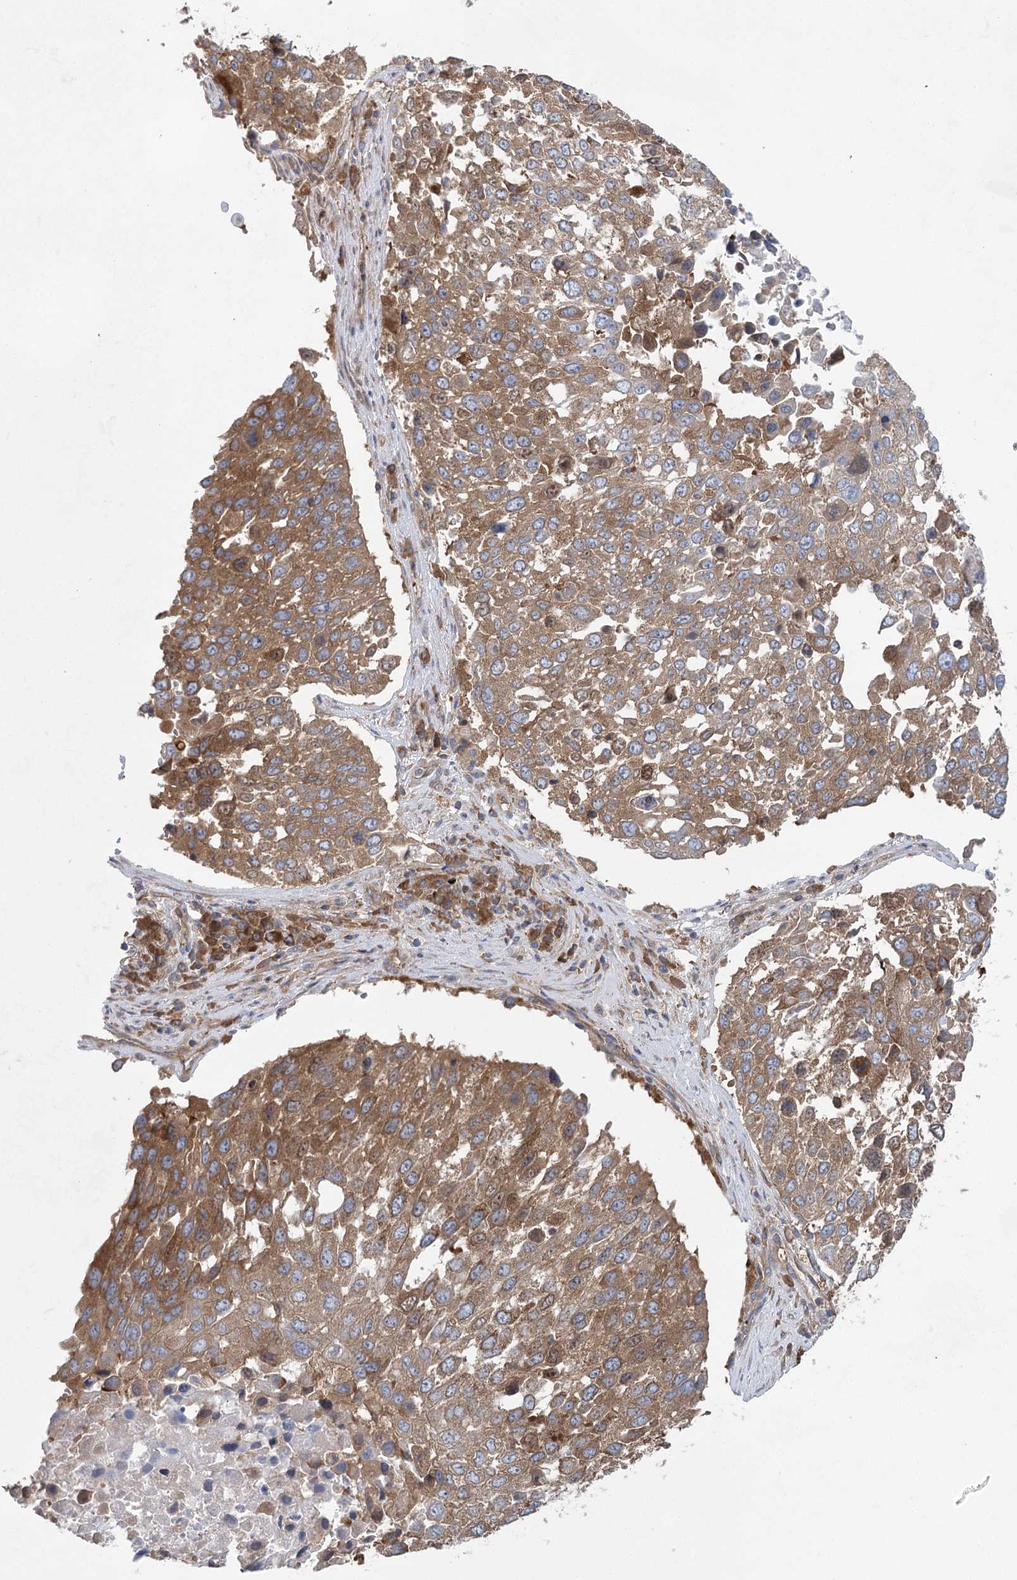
{"staining": {"intensity": "moderate", "quantity": ">75%", "location": "cytoplasmic/membranous"}, "tissue": "lung cancer", "cell_type": "Tumor cells", "image_type": "cancer", "snomed": [{"axis": "morphology", "description": "Squamous cell carcinoma, NOS"}, {"axis": "topography", "description": "Lung"}], "caption": "Immunohistochemical staining of human lung cancer exhibits moderate cytoplasmic/membranous protein positivity in approximately >75% of tumor cells.", "gene": "EIF3A", "patient": {"sex": "male", "age": 65}}